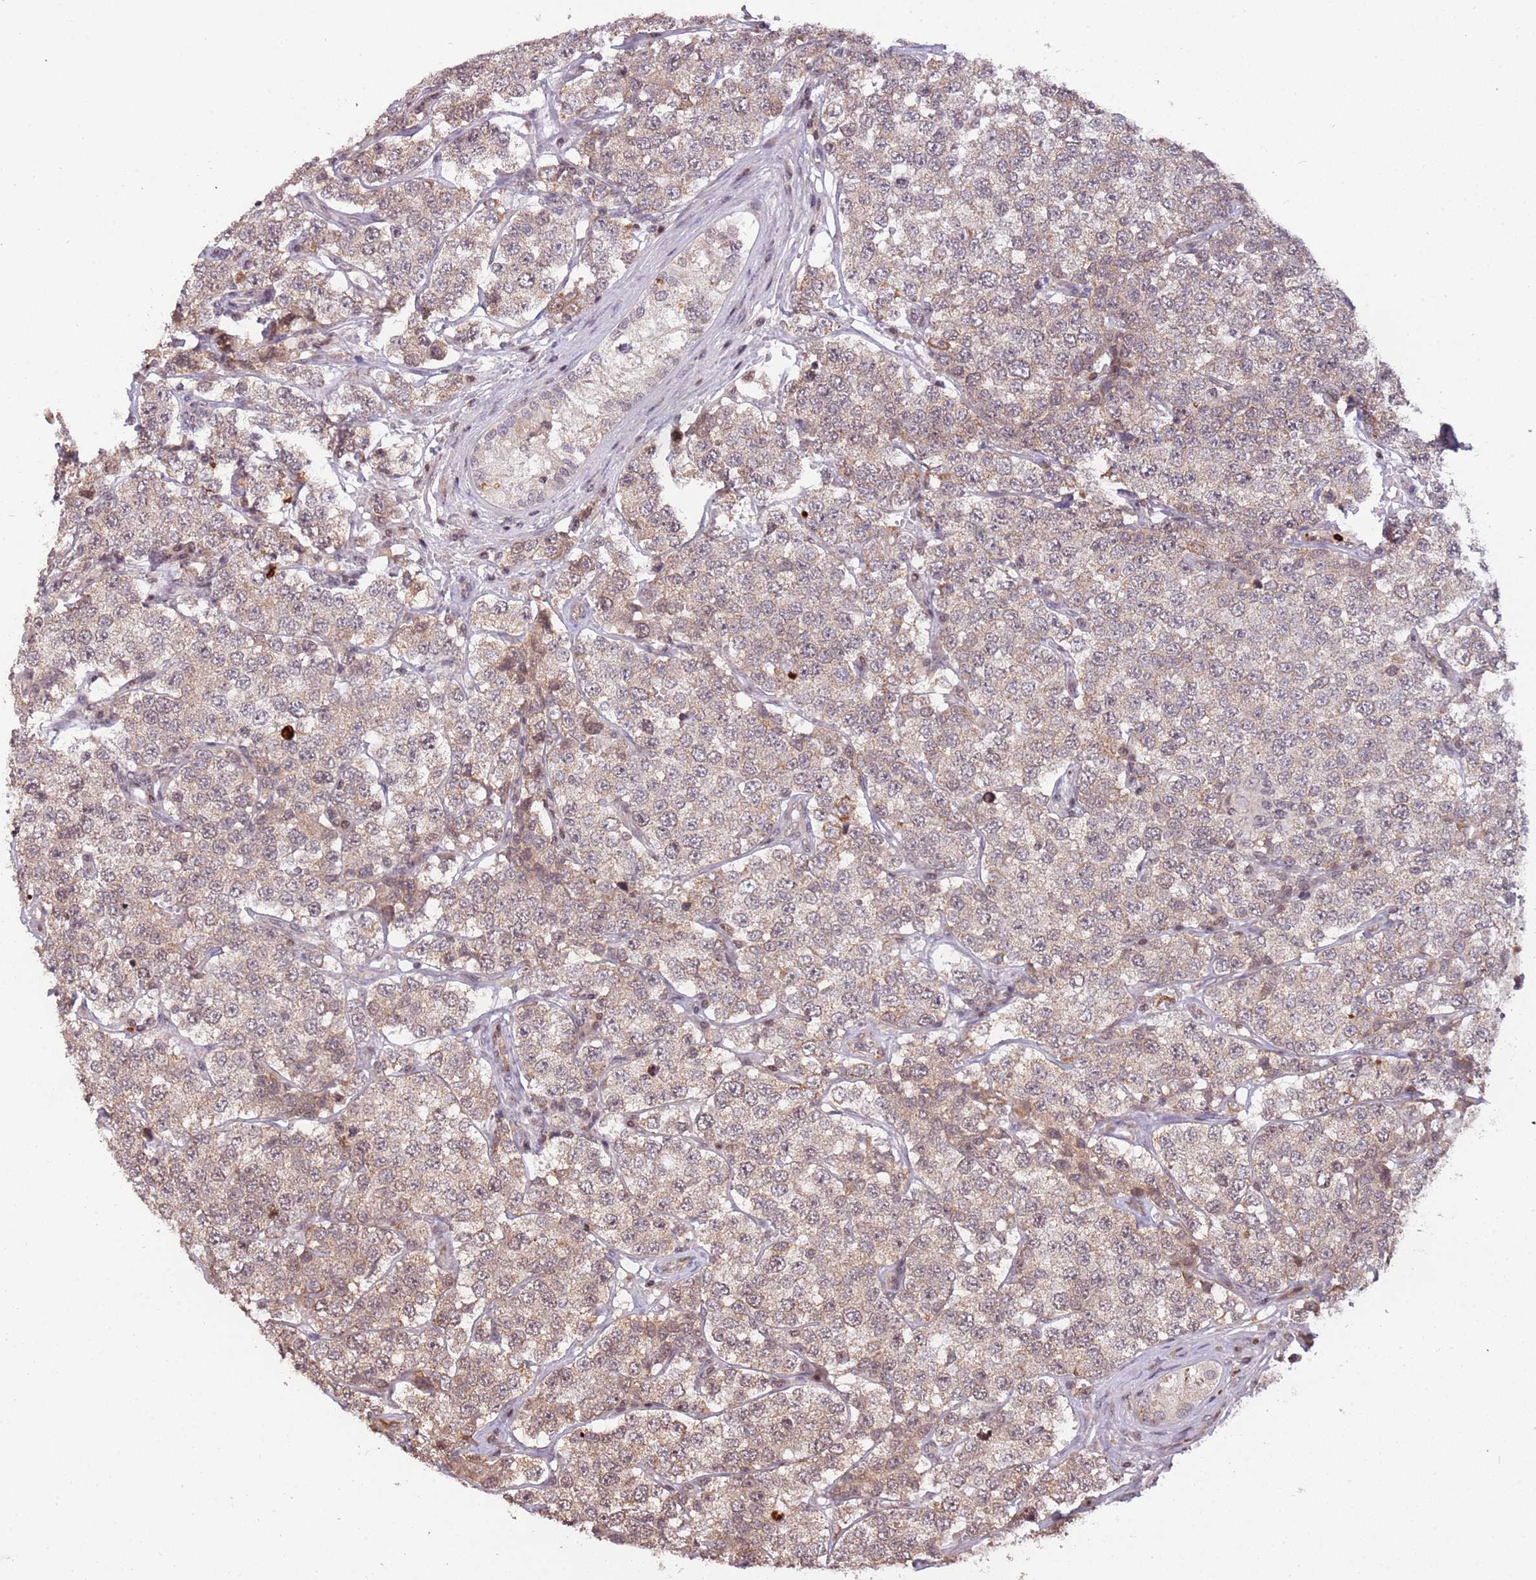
{"staining": {"intensity": "weak", "quantity": "25%-75%", "location": "cytoplasmic/membranous,nuclear"}, "tissue": "testis cancer", "cell_type": "Tumor cells", "image_type": "cancer", "snomed": [{"axis": "morphology", "description": "Seminoma, NOS"}, {"axis": "topography", "description": "Testis"}], "caption": "Tumor cells show low levels of weak cytoplasmic/membranous and nuclear staining in about 25%-75% of cells in testis cancer.", "gene": "SAMSN1", "patient": {"sex": "male", "age": 34}}